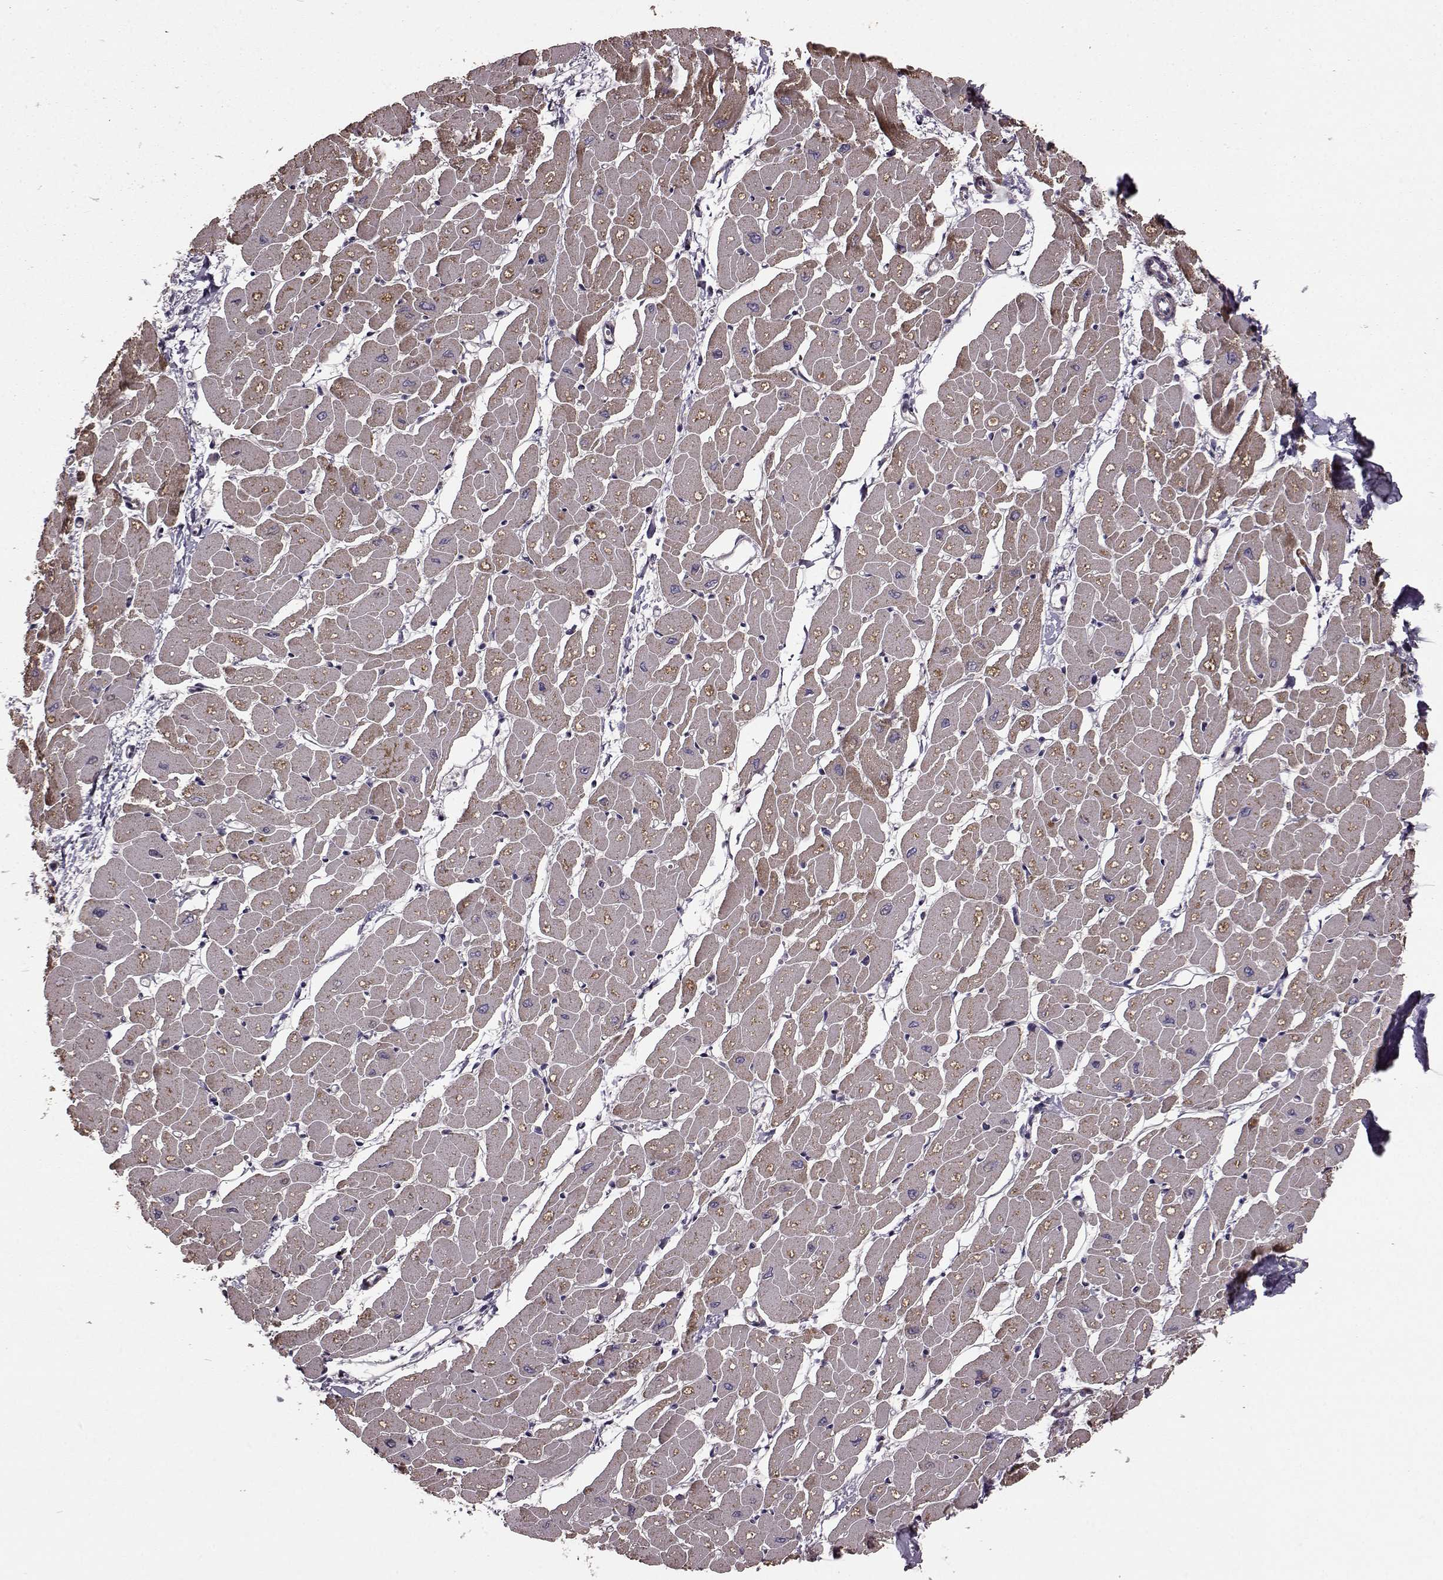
{"staining": {"intensity": "moderate", "quantity": "25%-75%", "location": "cytoplasmic/membranous"}, "tissue": "heart muscle", "cell_type": "Cardiomyocytes", "image_type": "normal", "snomed": [{"axis": "morphology", "description": "Normal tissue, NOS"}, {"axis": "topography", "description": "Heart"}], "caption": "This is a histology image of IHC staining of normal heart muscle, which shows moderate positivity in the cytoplasmic/membranous of cardiomyocytes.", "gene": "PUDP", "patient": {"sex": "male", "age": 57}}